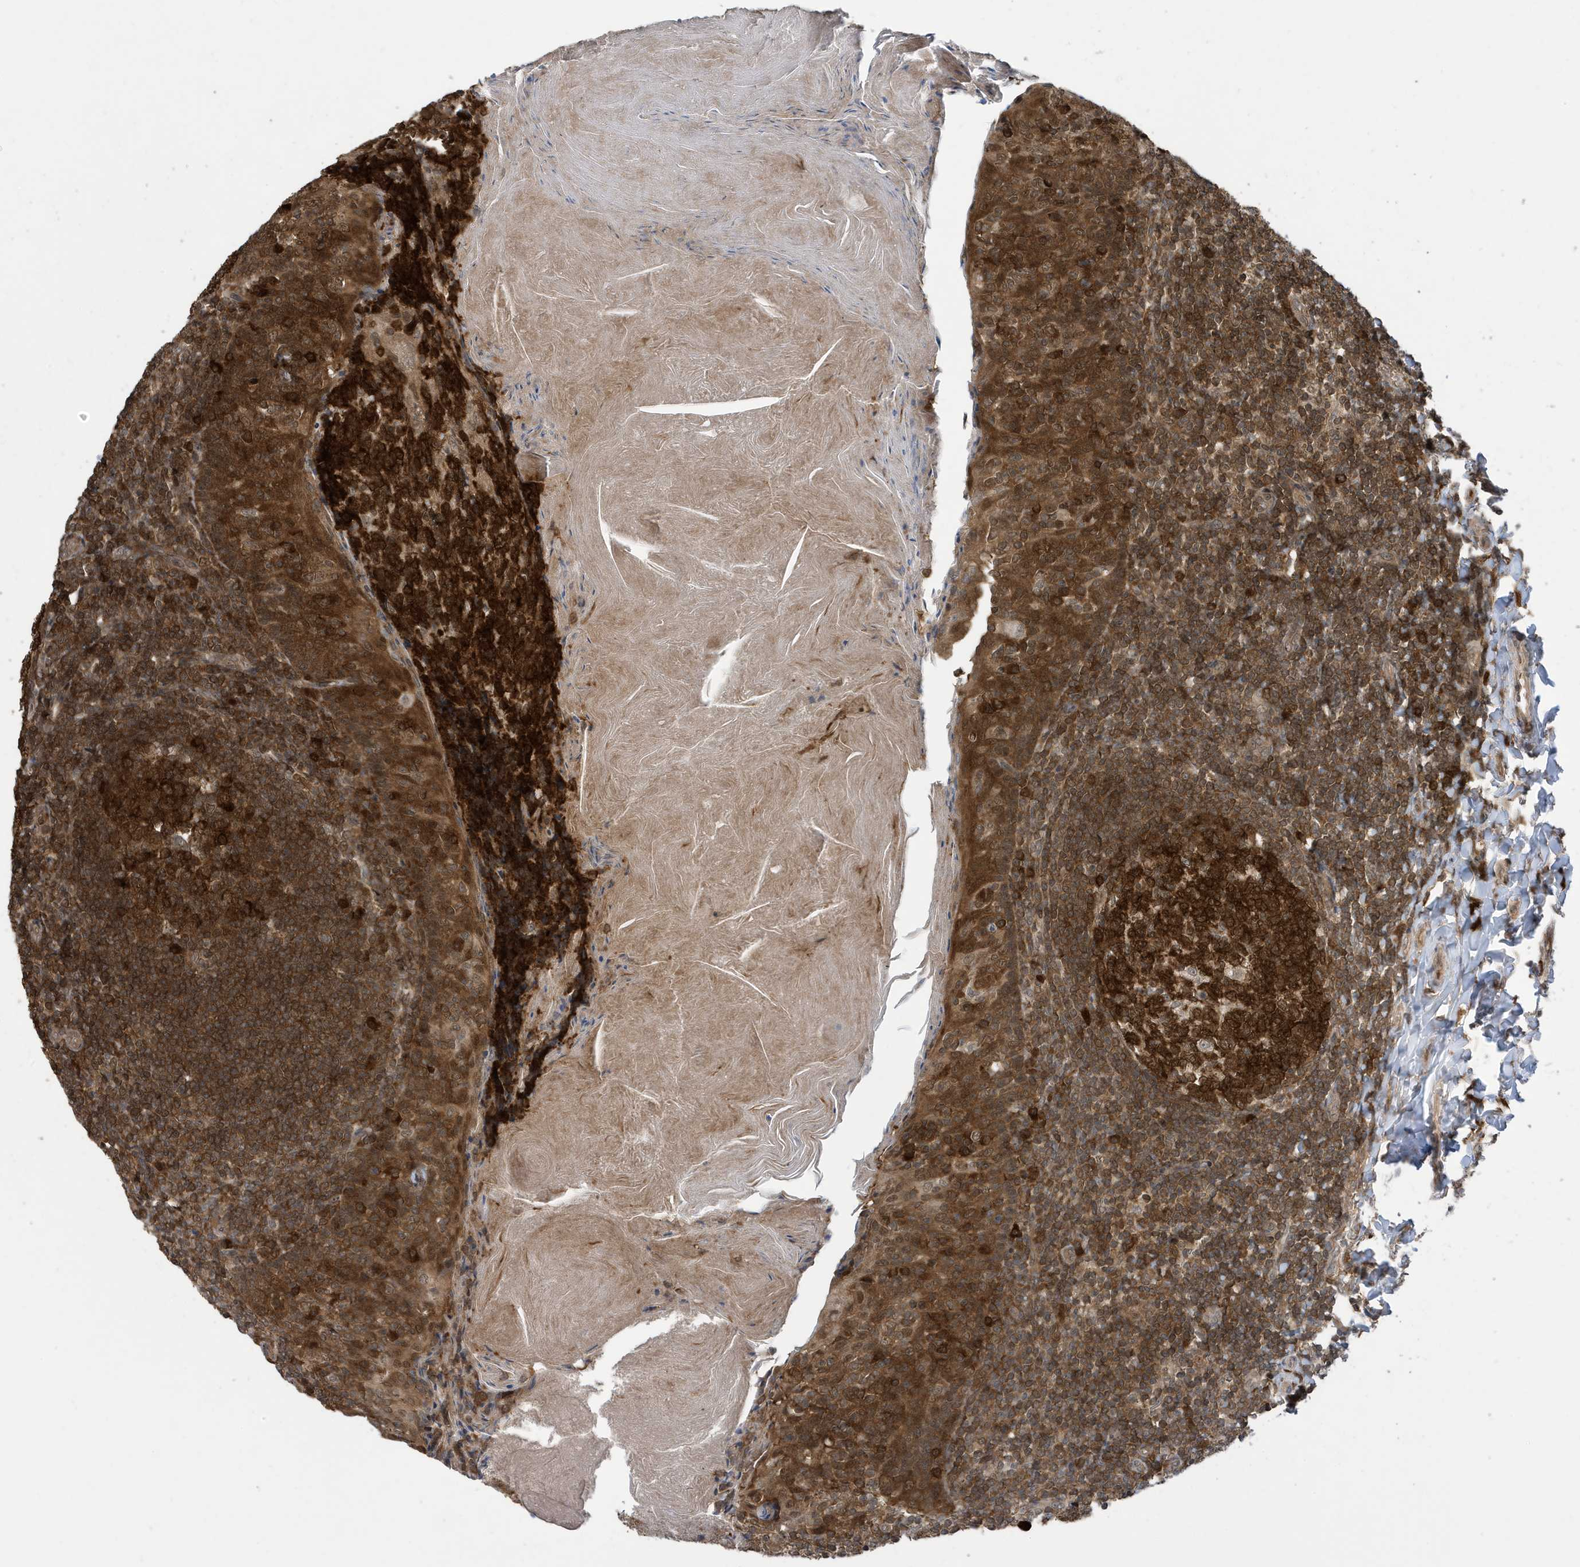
{"staining": {"intensity": "strong", "quantity": ">75%", "location": "cytoplasmic/membranous"}, "tissue": "tonsil", "cell_type": "Germinal center cells", "image_type": "normal", "snomed": [{"axis": "morphology", "description": "Normal tissue, NOS"}, {"axis": "topography", "description": "Tonsil"}], "caption": "Brown immunohistochemical staining in normal human tonsil reveals strong cytoplasmic/membranous positivity in about >75% of germinal center cells. Using DAB (3,3'-diaminobenzidine) (brown) and hematoxylin (blue) stains, captured at high magnification using brightfield microscopy.", "gene": "UBQLN1", "patient": {"sex": "female", "age": 19}}